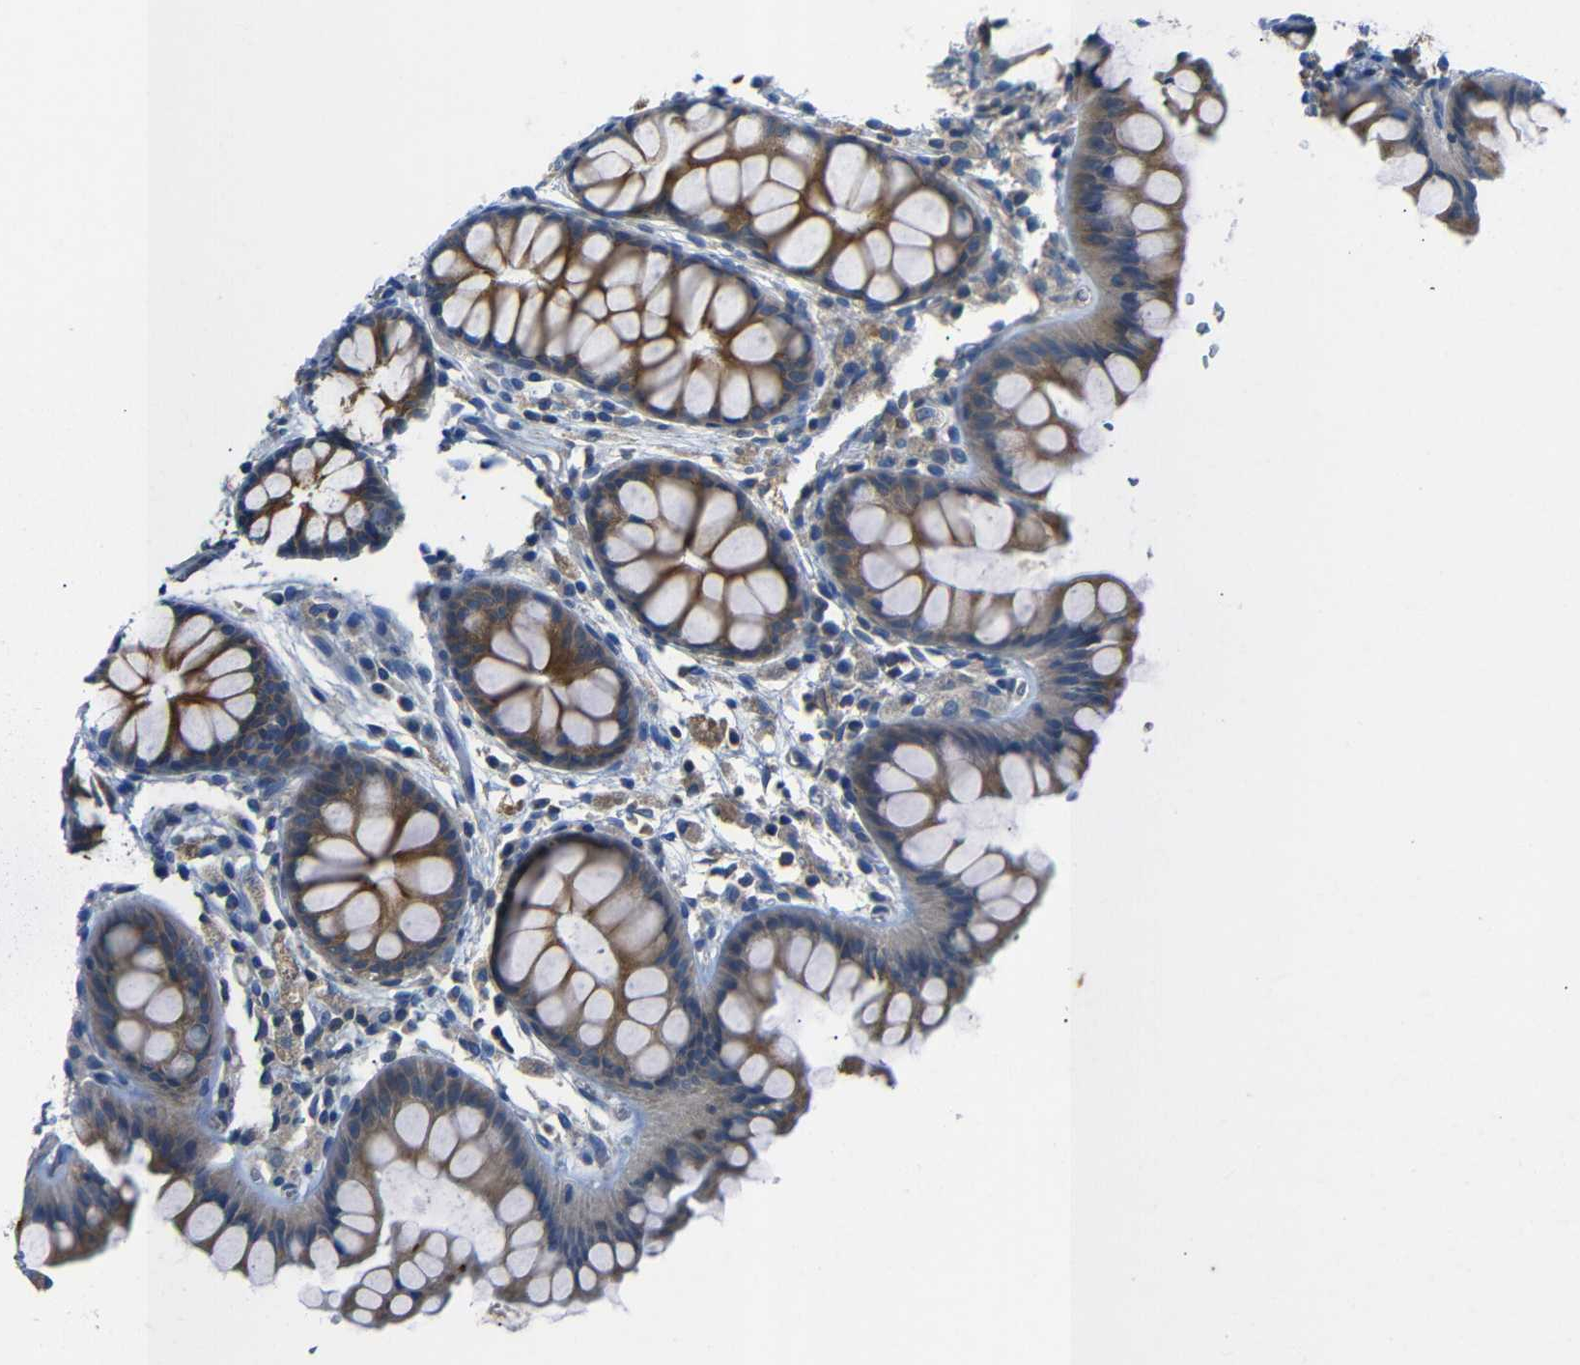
{"staining": {"intensity": "negative", "quantity": "none", "location": "none"}, "tissue": "colon", "cell_type": "Endothelial cells", "image_type": "normal", "snomed": [{"axis": "morphology", "description": "Normal tissue, NOS"}, {"axis": "topography", "description": "Colon"}], "caption": "Immunohistochemistry photomicrograph of normal colon stained for a protein (brown), which shows no staining in endothelial cells. The staining is performed using DAB brown chromogen with nuclei counter-stained in using hematoxylin.", "gene": "DCP1A", "patient": {"sex": "female", "age": 55}}